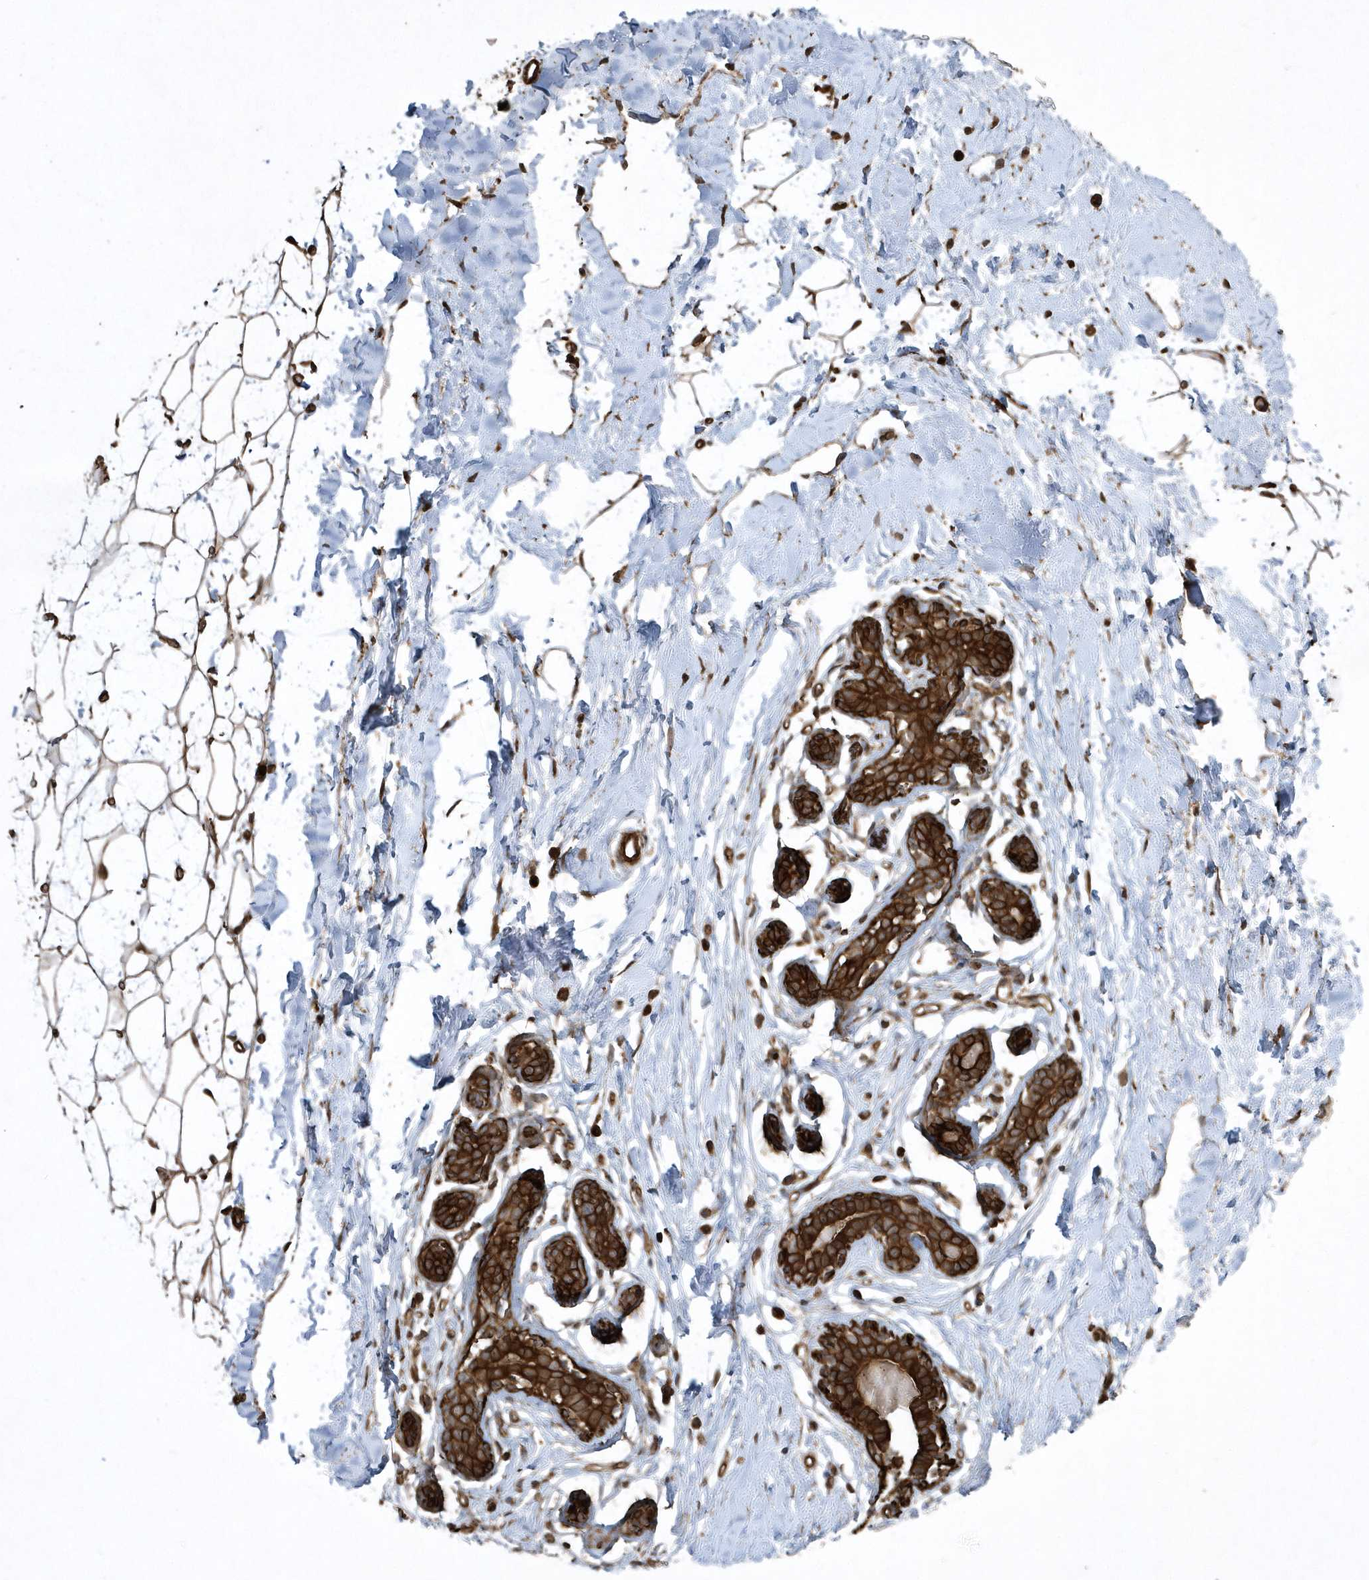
{"staining": {"intensity": "strong", "quantity": ">75%", "location": "cytoplasmic/membranous"}, "tissue": "adipose tissue", "cell_type": "Adipocytes", "image_type": "normal", "snomed": [{"axis": "morphology", "description": "Normal tissue, NOS"}, {"axis": "topography", "description": "Breast"}], "caption": "Immunohistochemical staining of benign adipose tissue shows strong cytoplasmic/membranous protein positivity in about >75% of adipocytes.", "gene": "SENP8", "patient": {"sex": "female", "age": 23}}